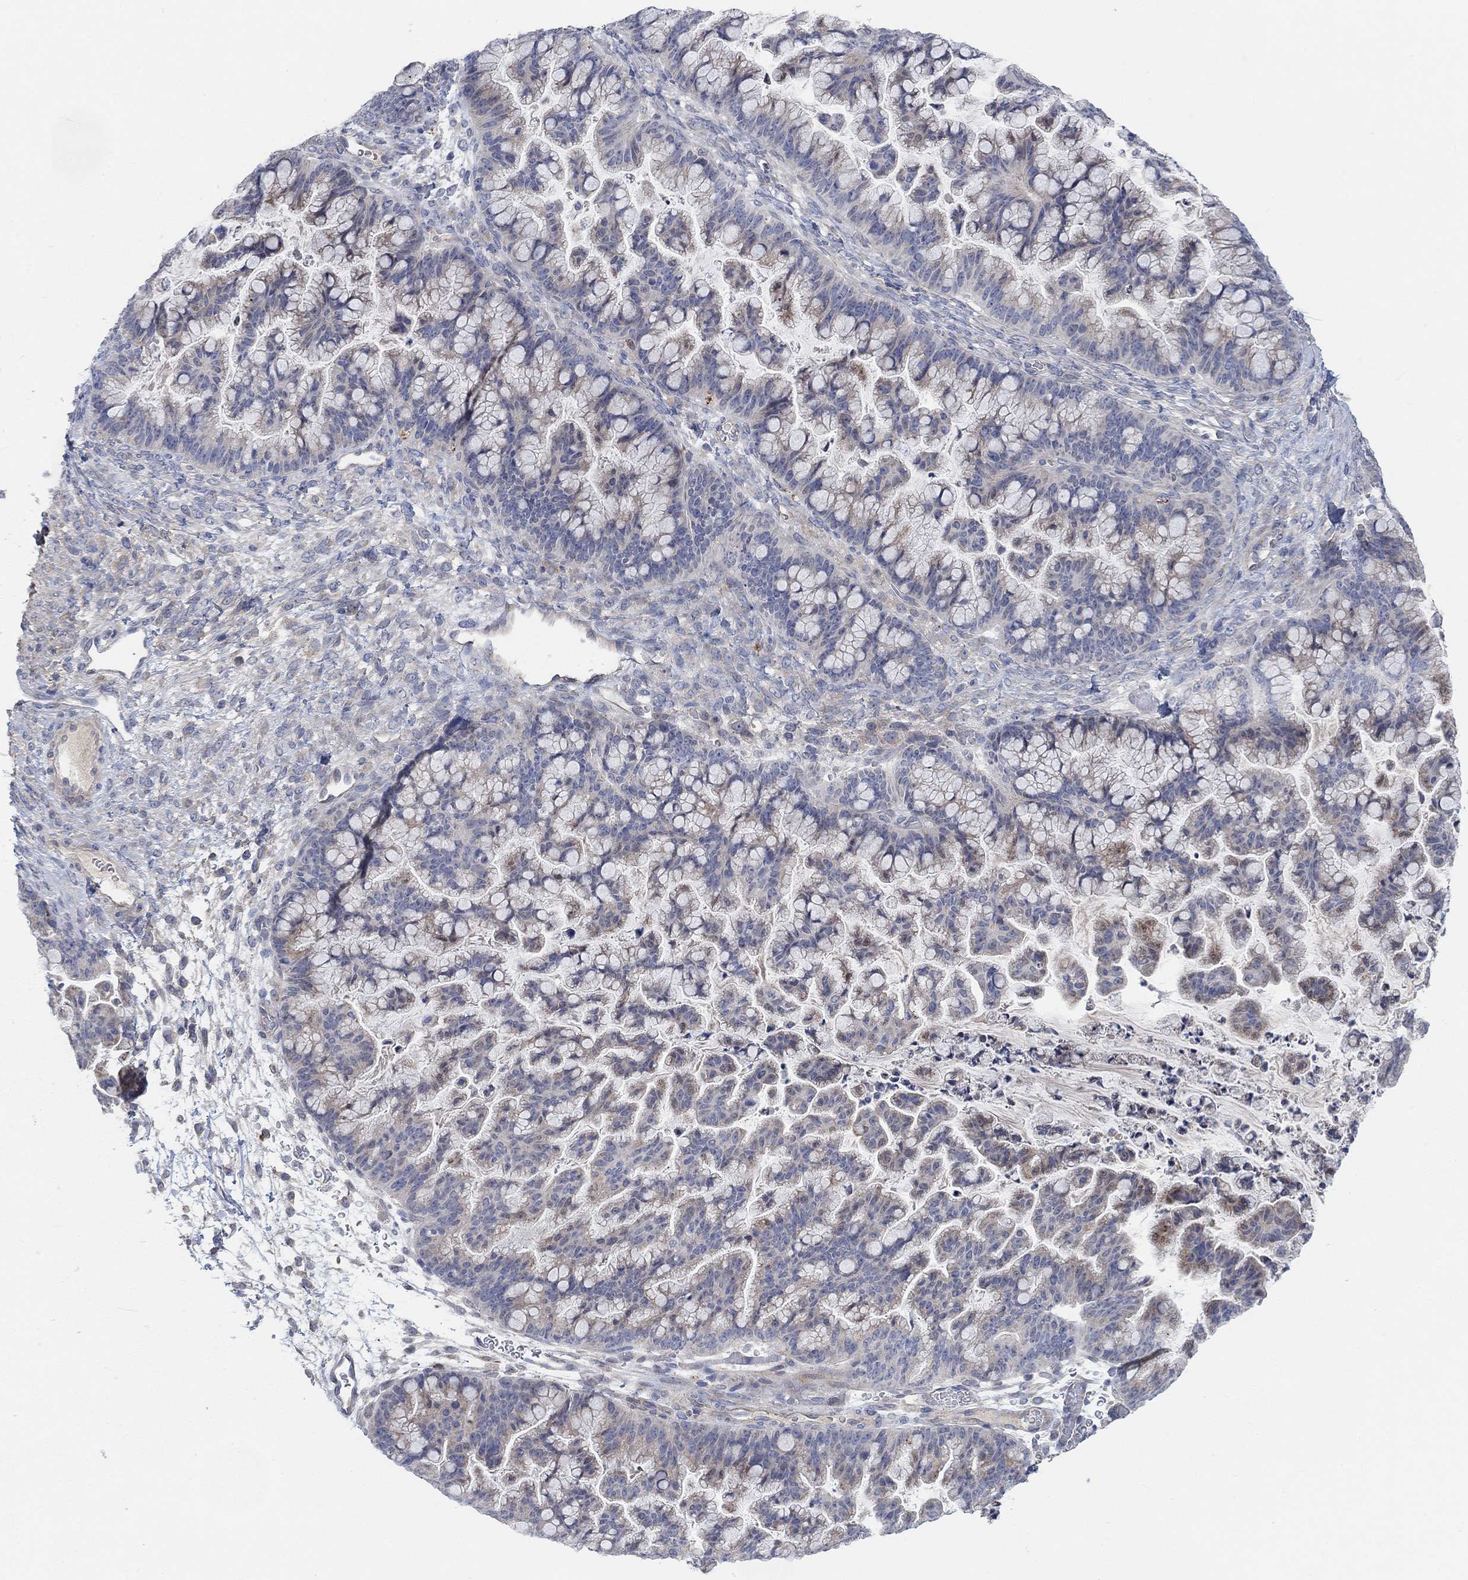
{"staining": {"intensity": "weak", "quantity": ">75%", "location": "cytoplasmic/membranous"}, "tissue": "ovarian cancer", "cell_type": "Tumor cells", "image_type": "cancer", "snomed": [{"axis": "morphology", "description": "Cystadenocarcinoma, mucinous, NOS"}, {"axis": "topography", "description": "Ovary"}], "caption": "A brown stain labels weak cytoplasmic/membranous staining of a protein in ovarian cancer (mucinous cystadenocarcinoma) tumor cells. The staining was performed using DAB to visualize the protein expression in brown, while the nuclei were stained in blue with hematoxylin (Magnification: 20x).", "gene": "HCRTR1", "patient": {"sex": "female", "age": 67}}